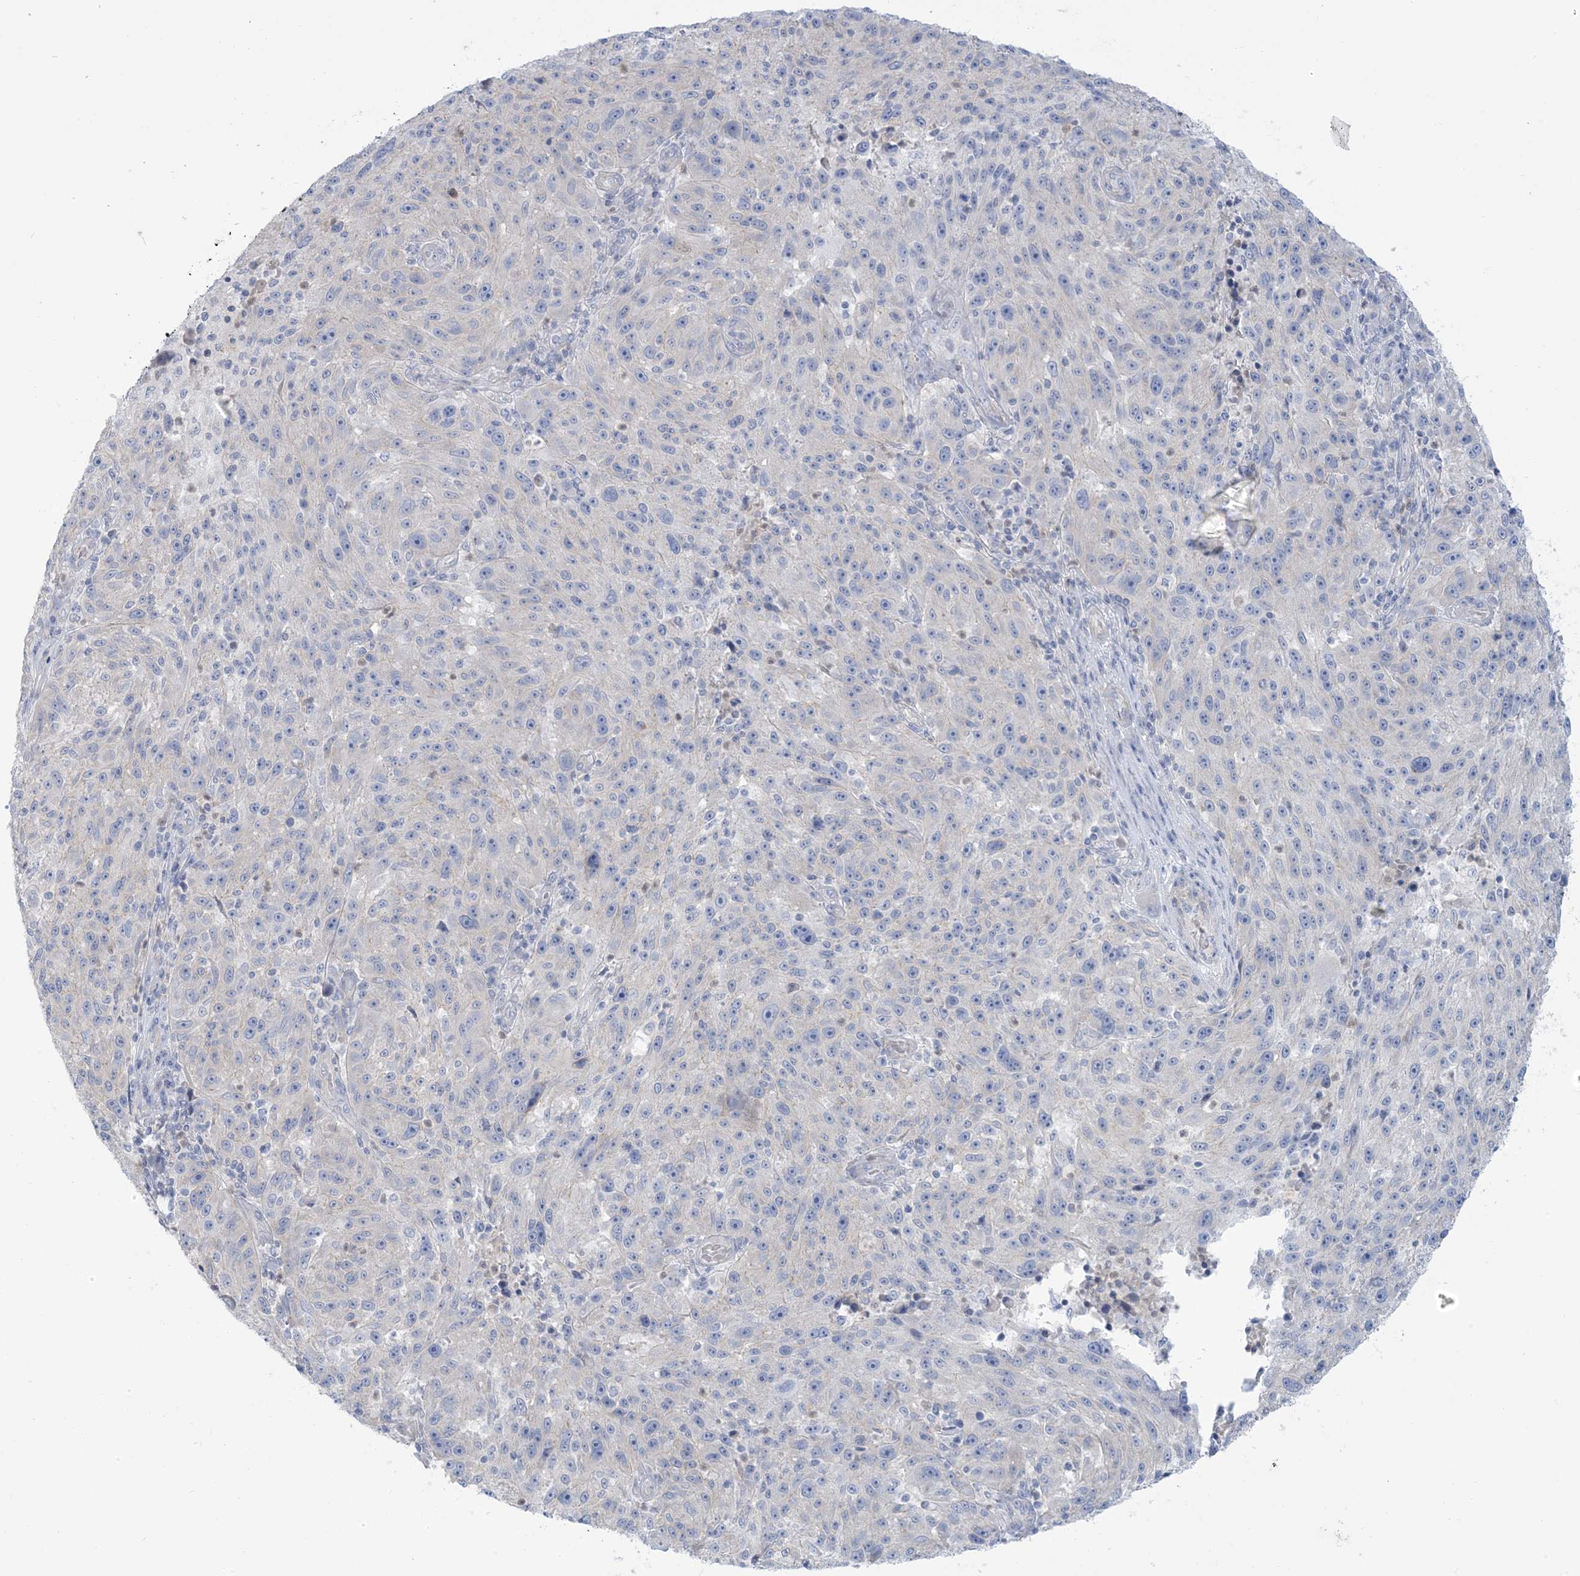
{"staining": {"intensity": "negative", "quantity": "none", "location": "none"}, "tissue": "melanoma", "cell_type": "Tumor cells", "image_type": "cancer", "snomed": [{"axis": "morphology", "description": "Malignant melanoma, NOS"}, {"axis": "topography", "description": "Skin"}], "caption": "Tumor cells are negative for brown protein staining in melanoma.", "gene": "MTHFD2L", "patient": {"sex": "male", "age": 53}}